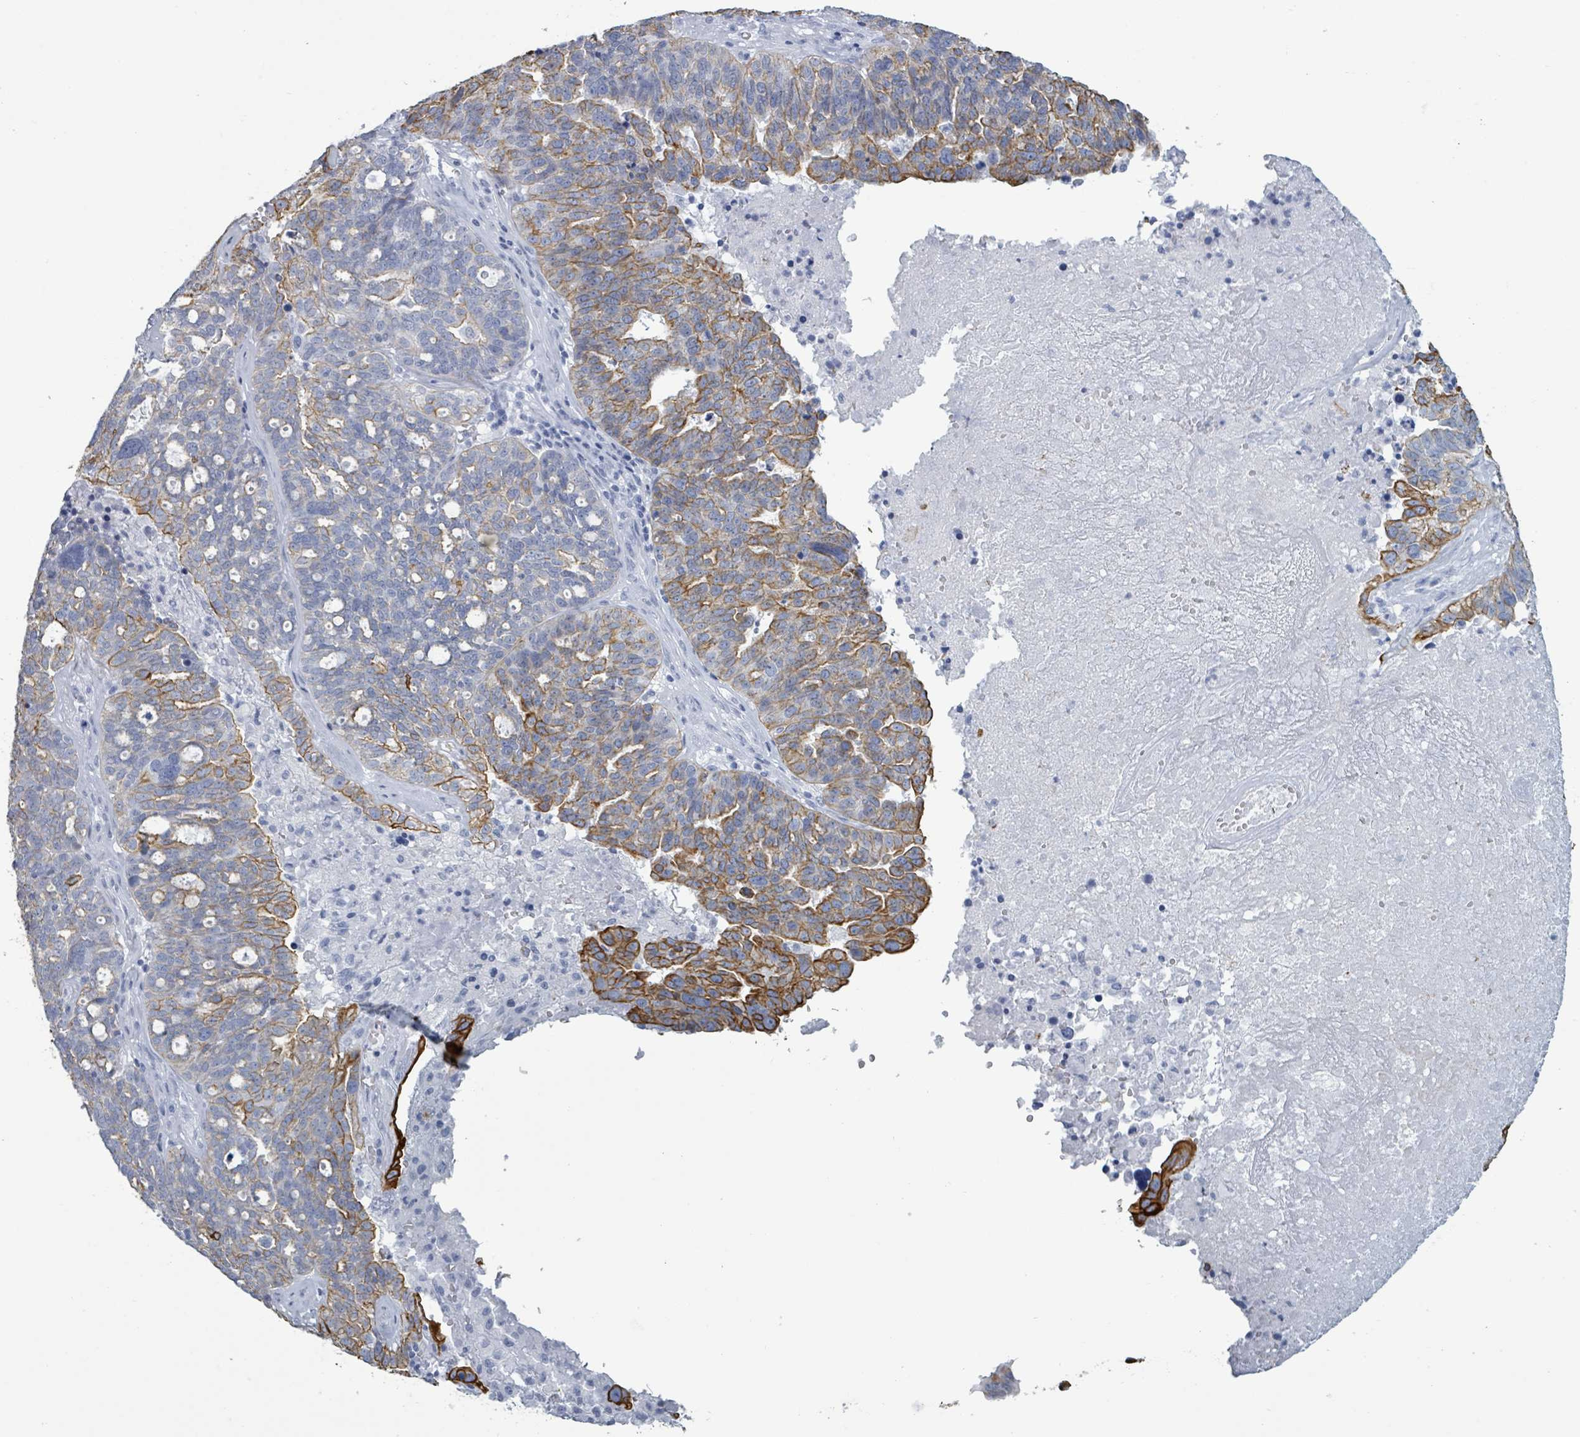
{"staining": {"intensity": "moderate", "quantity": "25%-75%", "location": "cytoplasmic/membranous"}, "tissue": "ovarian cancer", "cell_type": "Tumor cells", "image_type": "cancer", "snomed": [{"axis": "morphology", "description": "Cystadenocarcinoma, serous, NOS"}, {"axis": "topography", "description": "Ovary"}], "caption": "The histopathology image reveals immunohistochemical staining of serous cystadenocarcinoma (ovarian). There is moderate cytoplasmic/membranous staining is identified in about 25%-75% of tumor cells.", "gene": "KRT8", "patient": {"sex": "female", "age": 59}}